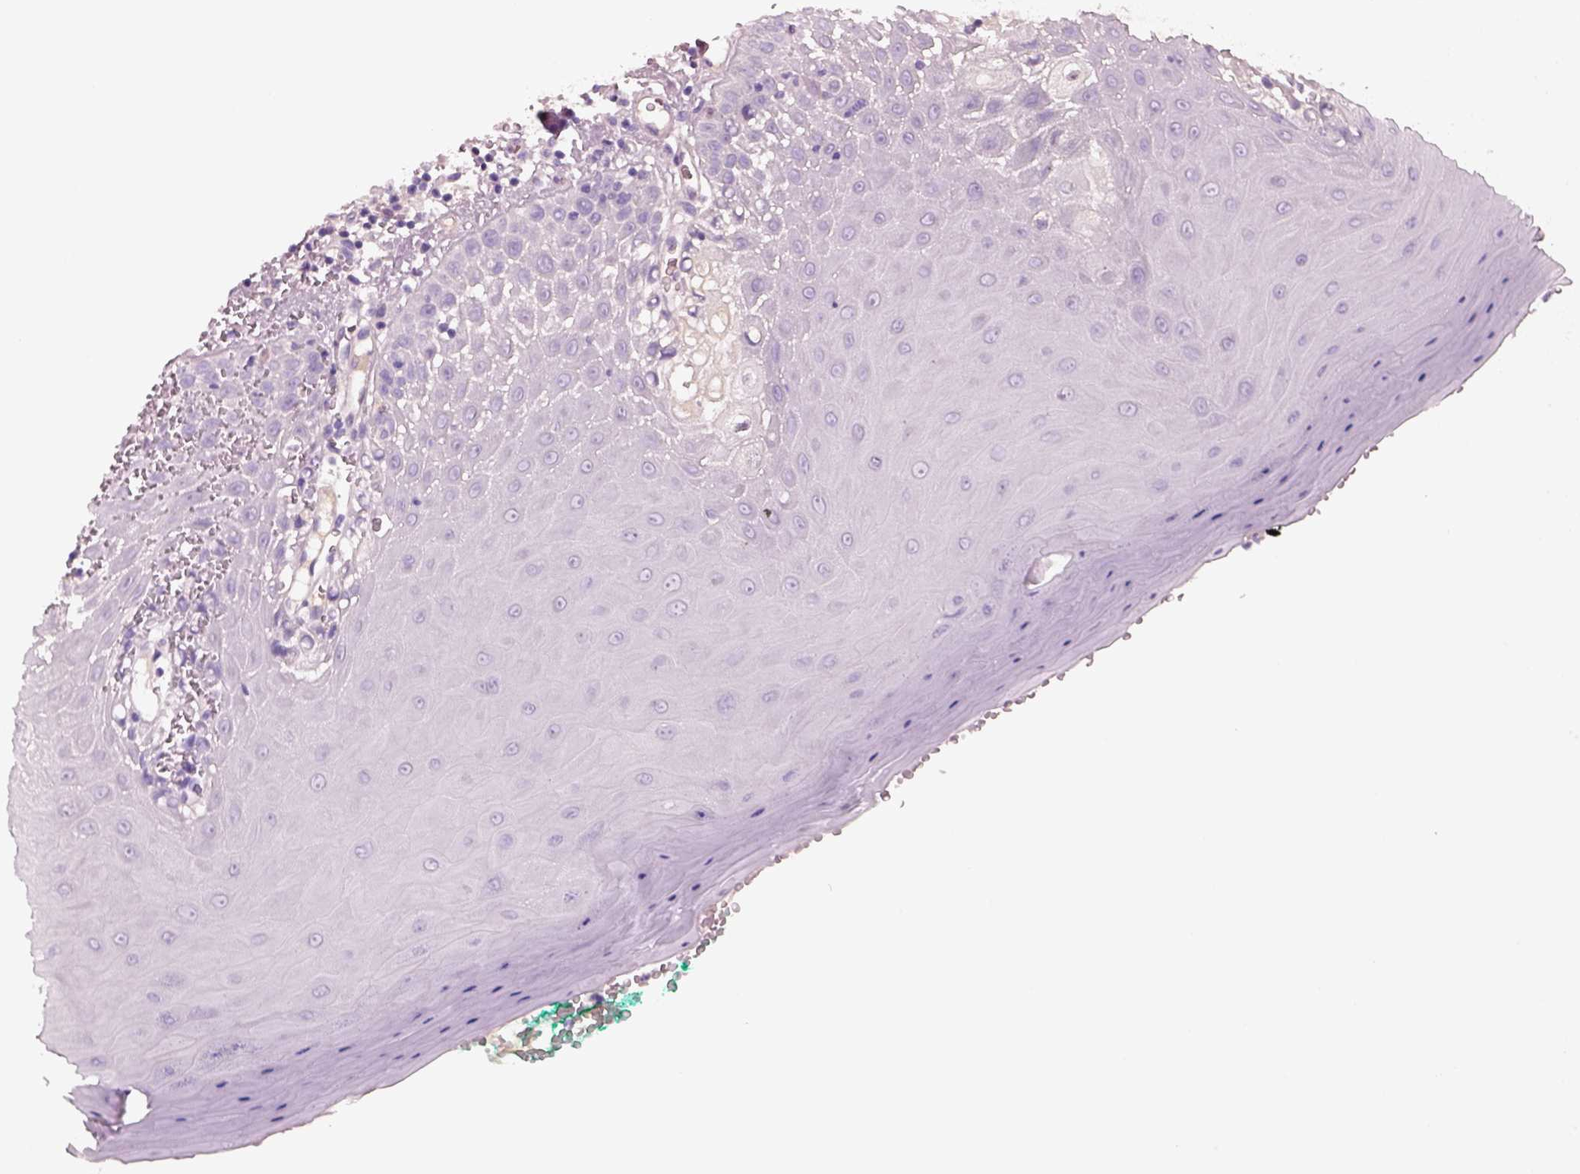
{"staining": {"intensity": "negative", "quantity": "none", "location": "none"}, "tissue": "oral mucosa", "cell_type": "Squamous epithelial cells", "image_type": "normal", "snomed": [{"axis": "morphology", "description": "Normal tissue, NOS"}, {"axis": "topography", "description": "Oral tissue"}], "caption": "Histopathology image shows no protein positivity in squamous epithelial cells of unremarkable oral mucosa.", "gene": "IGLL1", "patient": {"sex": "female", "age": 85}}